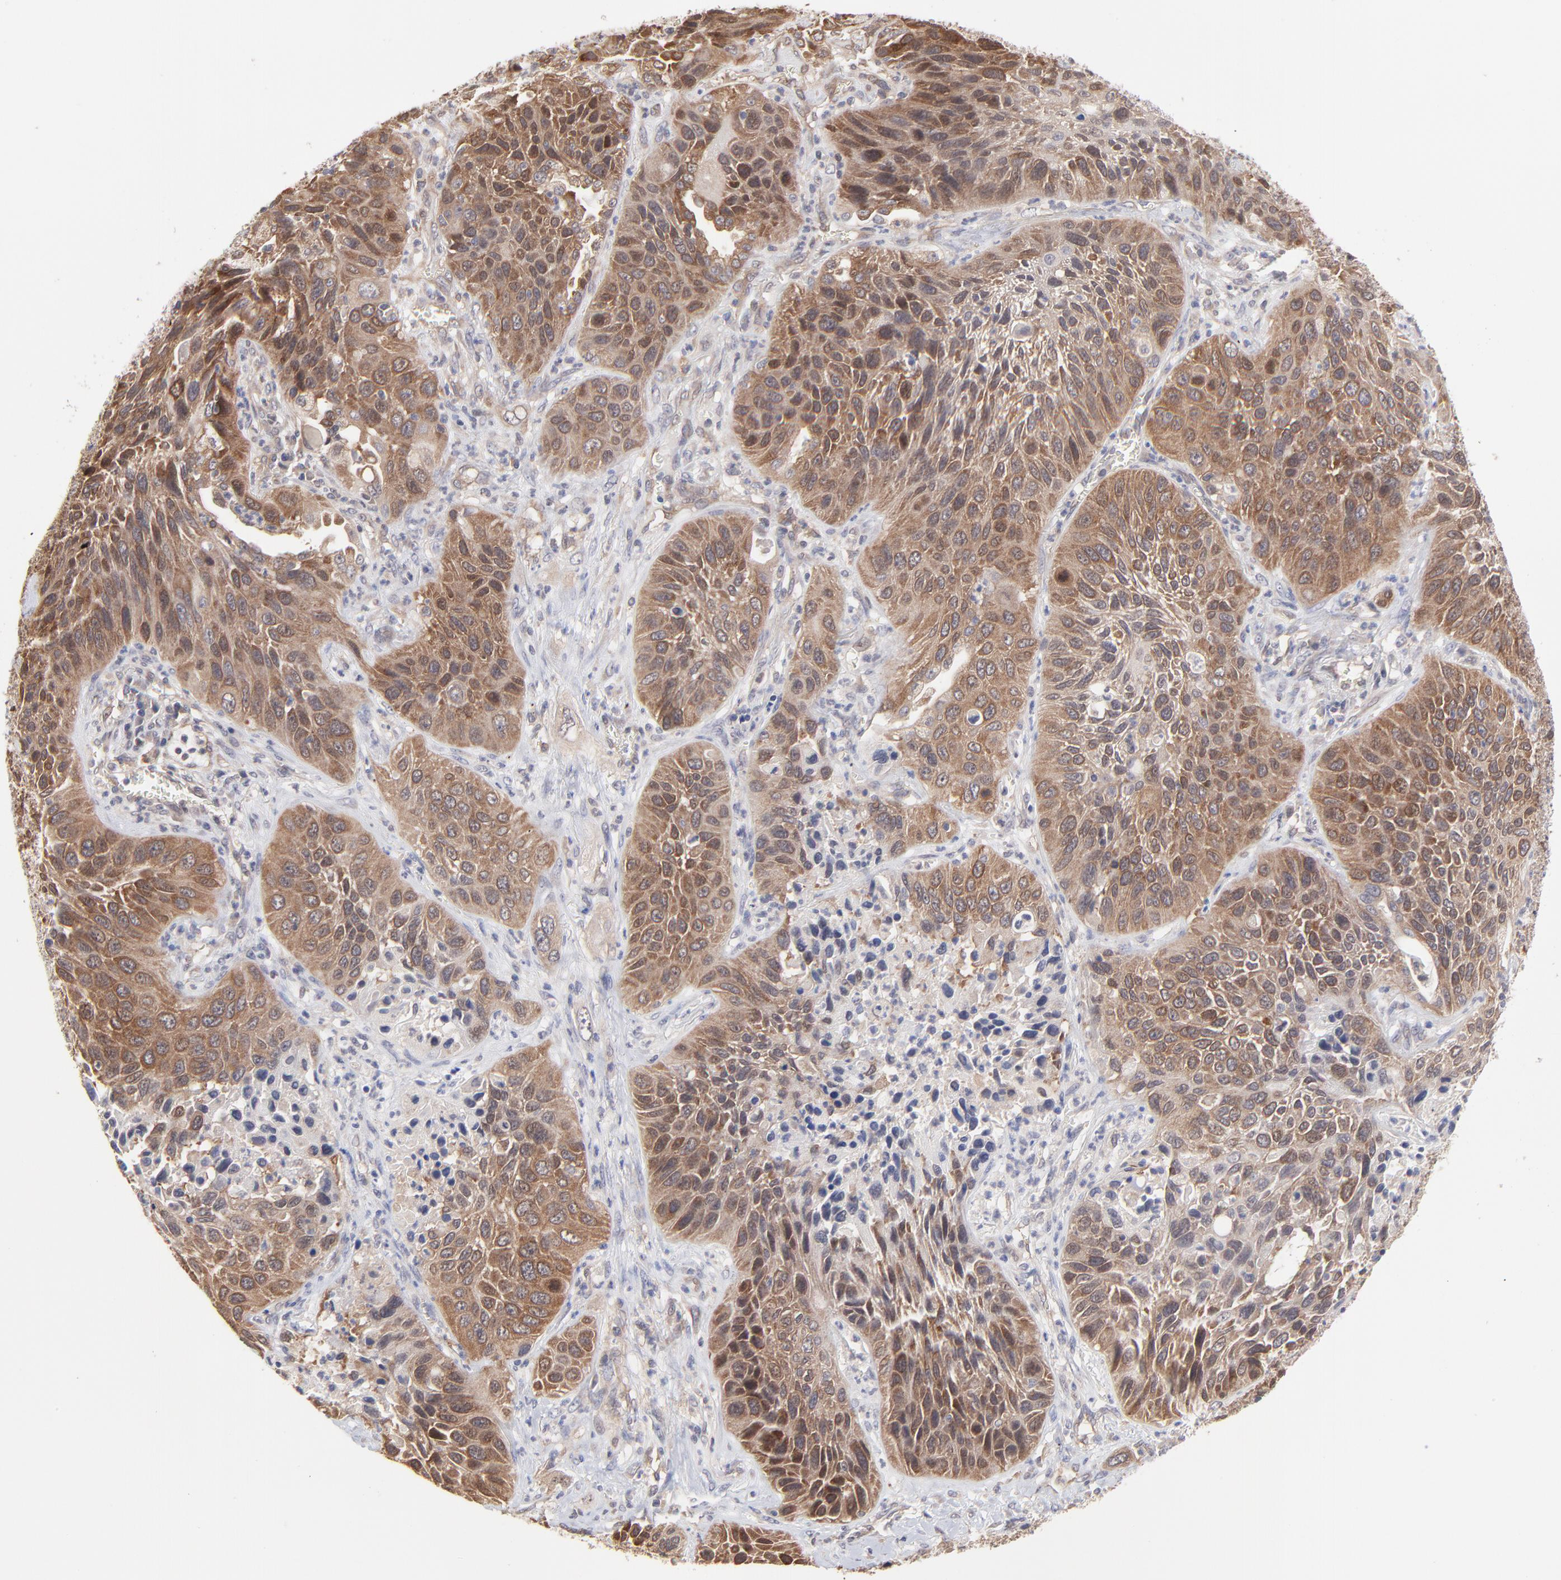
{"staining": {"intensity": "moderate", "quantity": ">75%", "location": "cytoplasmic/membranous"}, "tissue": "lung cancer", "cell_type": "Tumor cells", "image_type": "cancer", "snomed": [{"axis": "morphology", "description": "Squamous cell carcinoma, NOS"}, {"axis": "topography", "description": "Lung"}], "caption": "DAB (3,3'-diaminobenzidine) immunohistochemical staining of human lung cancer demonstrates moderate cytoplasmic/membranous protein staining in about >75% of tumor cells.", "gene": "GART", "patient": {"sex": "female", "age": 76}}